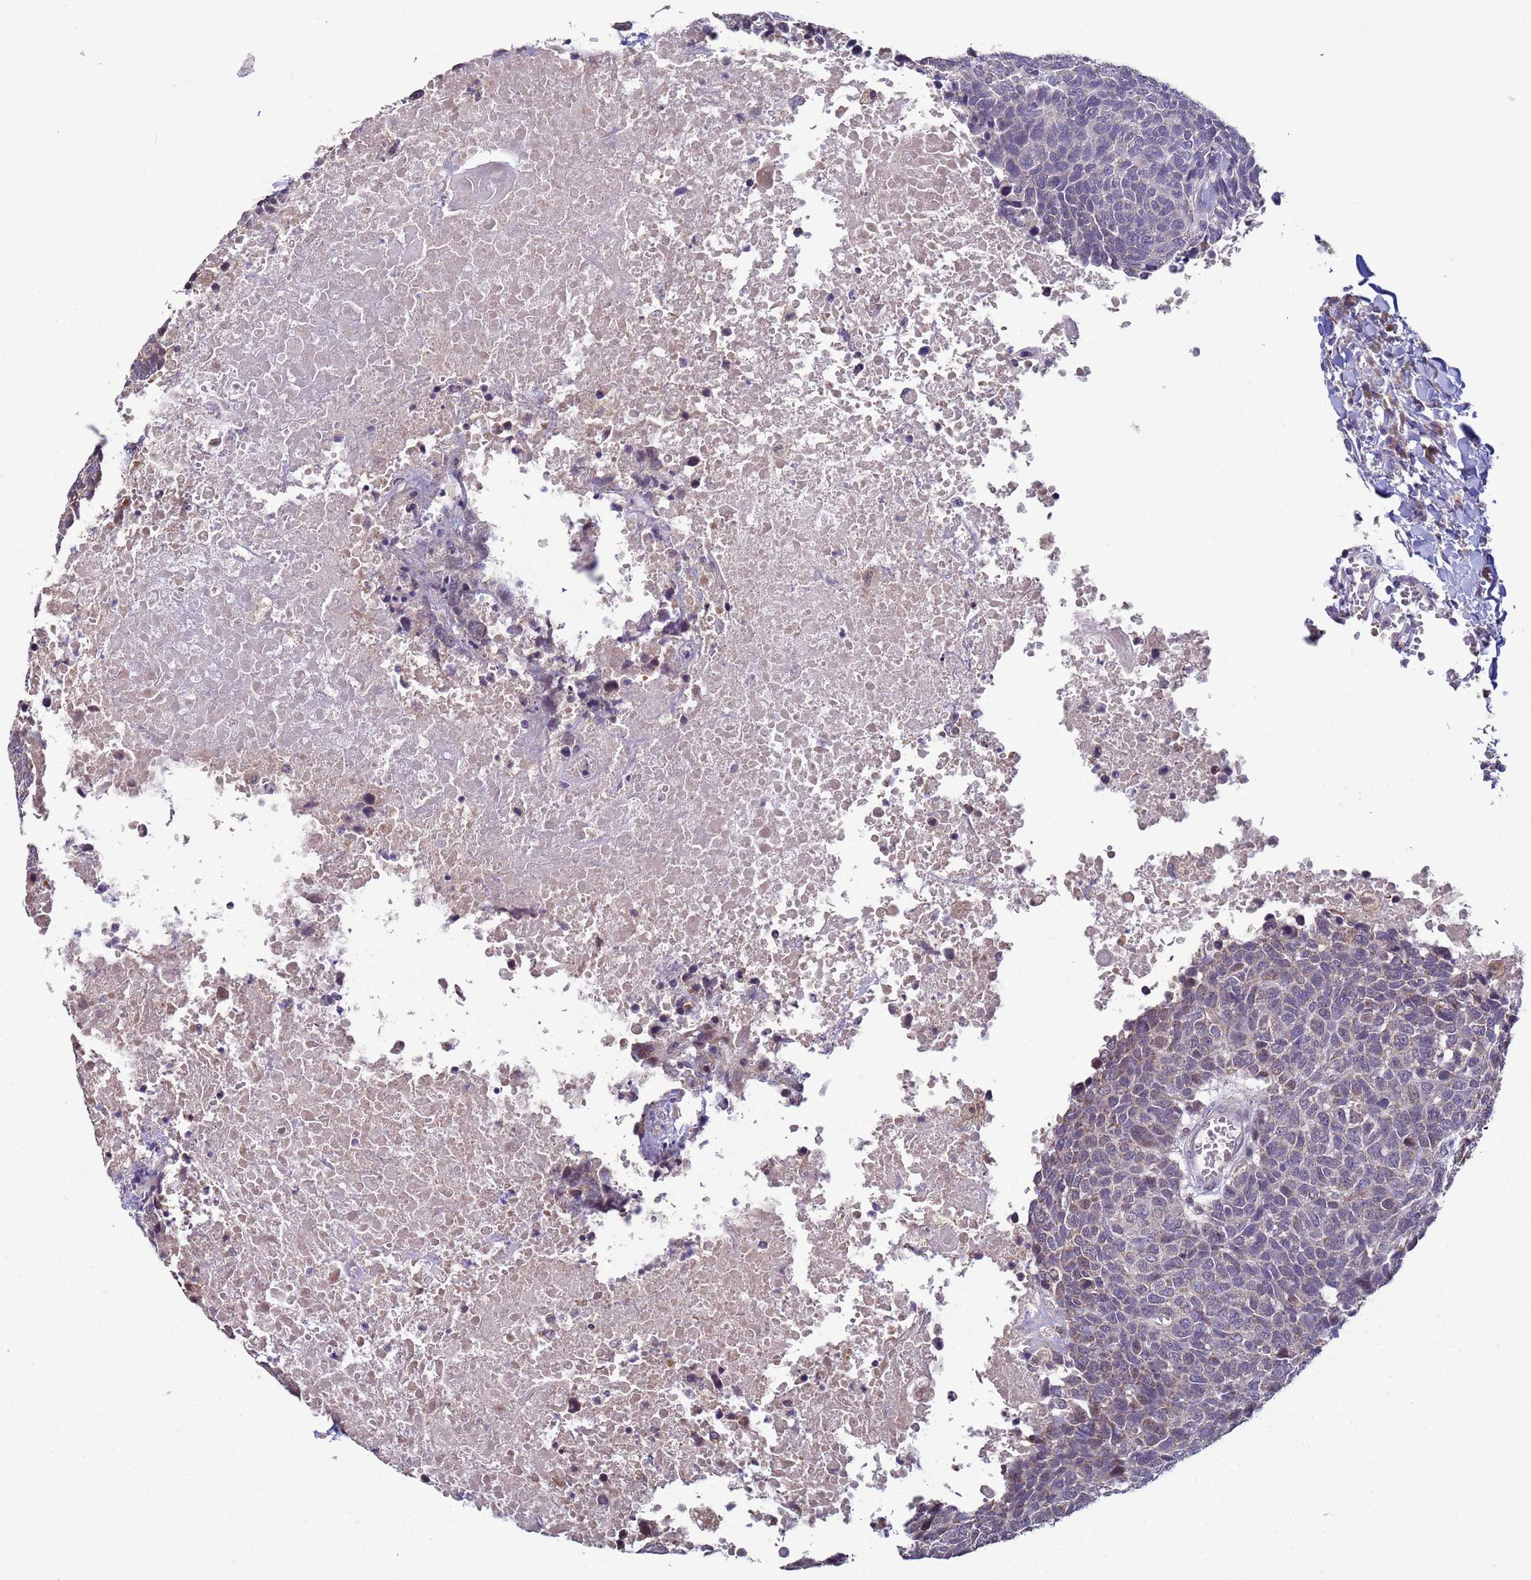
{"staining": {"intensity": "weak", "quantity": "<25%", "location": "cytoplasmic/membranous"}, "tissue": "head and neck cancer", "cell_type": "Tumor cells", "image_type": "cancer", "snomed": [{"axis": "morphology", "description": "Squamous cell carcinoma, NOS"}, {"axis": "topography", "description": "Head-Neck"}], "caption": "Head and neck cancer (squamous cell carcinoma) was stained to show a protein in brown. There is no significant expression in tumor cells.", "gene": "CLHC1", "patient": {"sex": "male", "age": 66}}